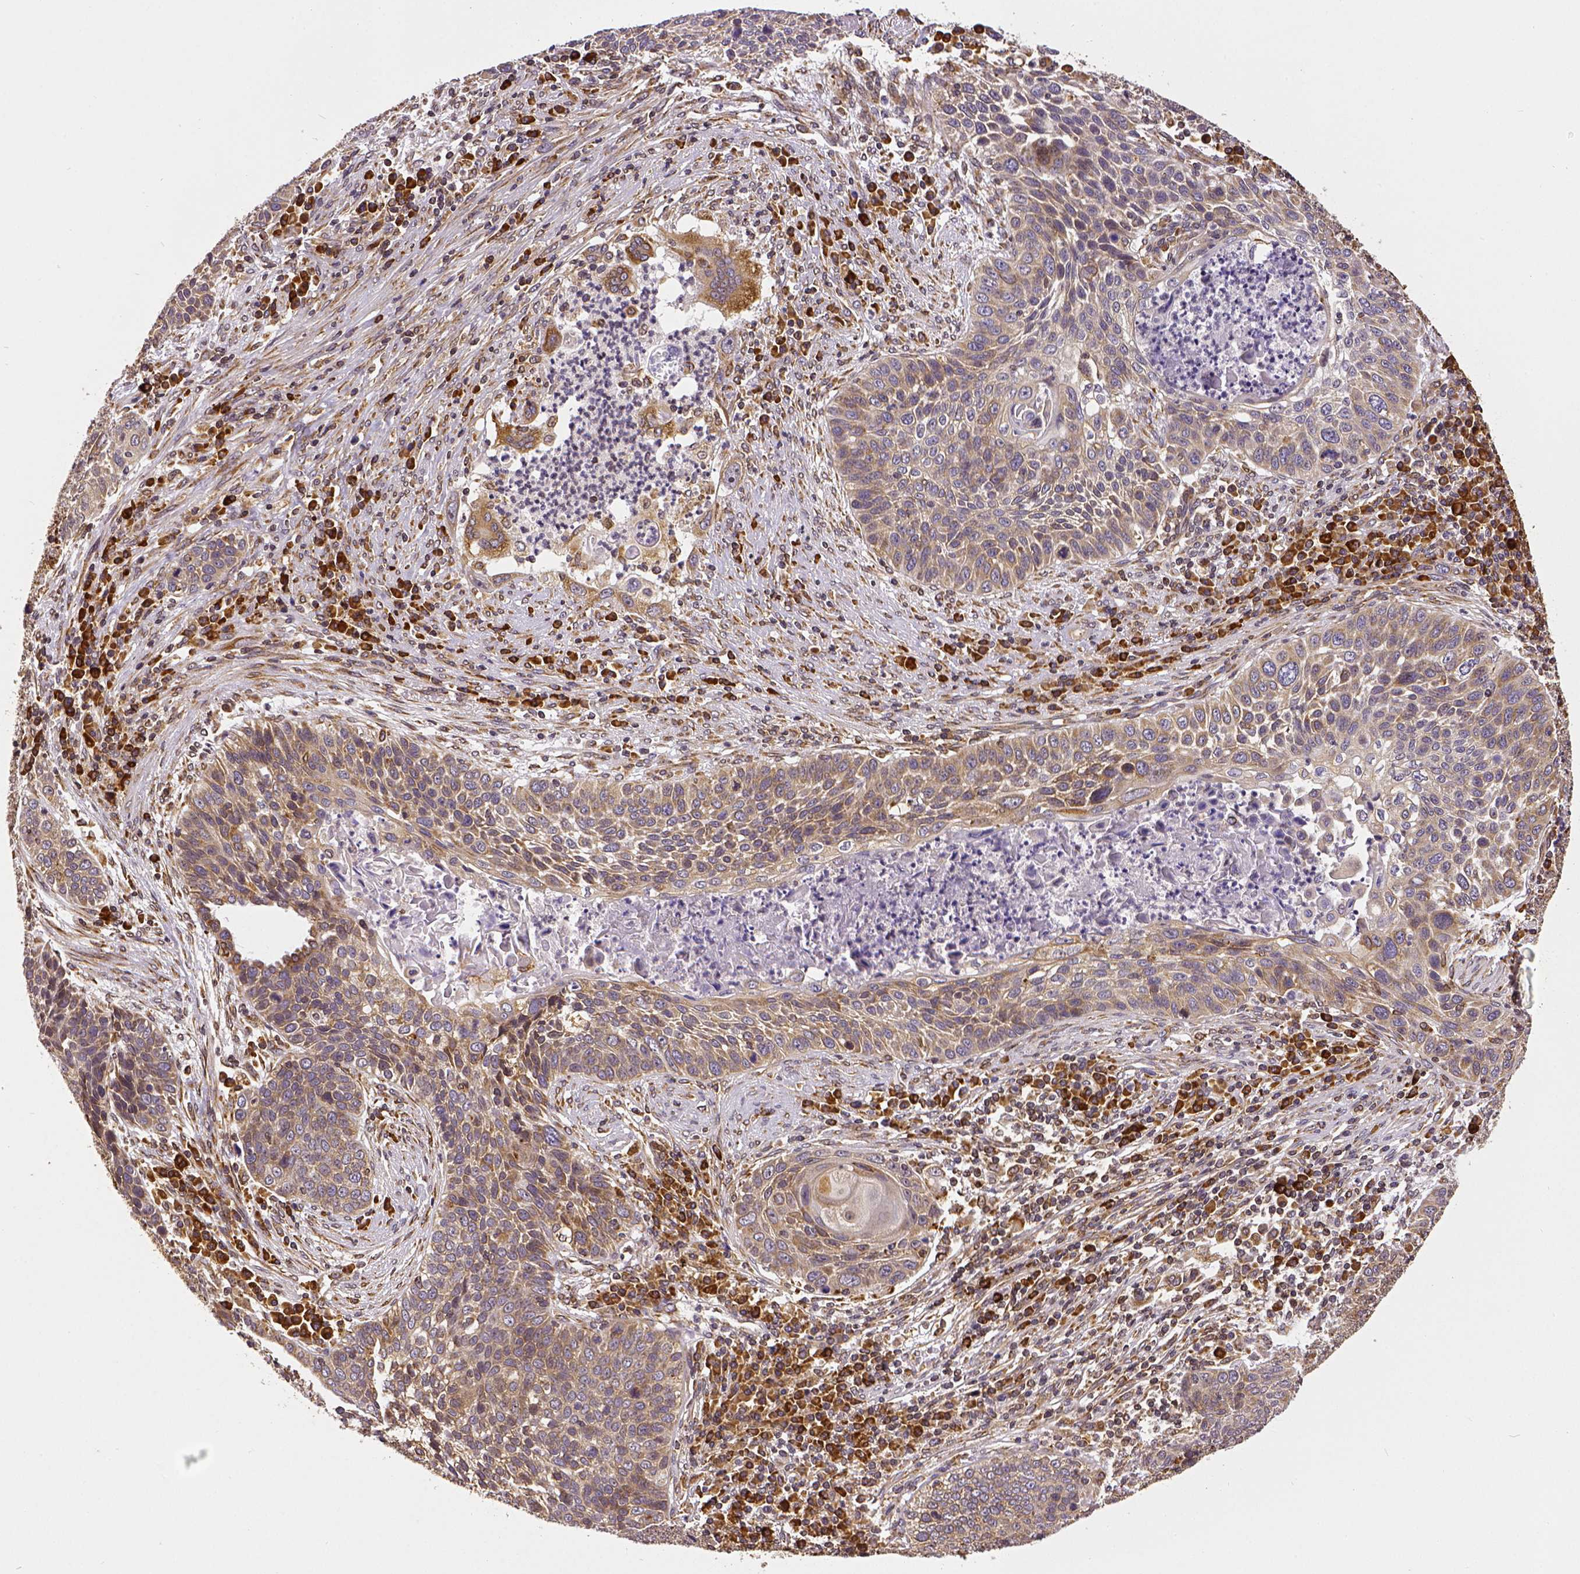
{"staining": {"intensity": "weak", "quantity": ">75%", "location": "cytoplasmic/membranous"}, "tissue": "lung cancer", "cell_type": "Tumor cells", "image_type": "cancer", "snomed": [{"axis": "morphology", "description": "Squamous cell carcinoma, NOS"}, {"axis": "morphology", "description": "Squamous cell carcinoma, metastatic, NOS"}, {"axis": "topography", "description": "Lung"}, {"axis": "topography", "description": "Pleura, NOS"}], "caption": "Lung cancer was stained to show a protein in brown. There is low levels of weak cytoplasmic/membranous positivity in approximately >75% of tumor cells. (Stains: DAB (3,3'-diaminobenzidine) in brown, nuclei in blue, Microscopy: brightfield microscopy at high magnification).", "gene": "MTDH", "patient": {"sex": "male", "age": 72}}